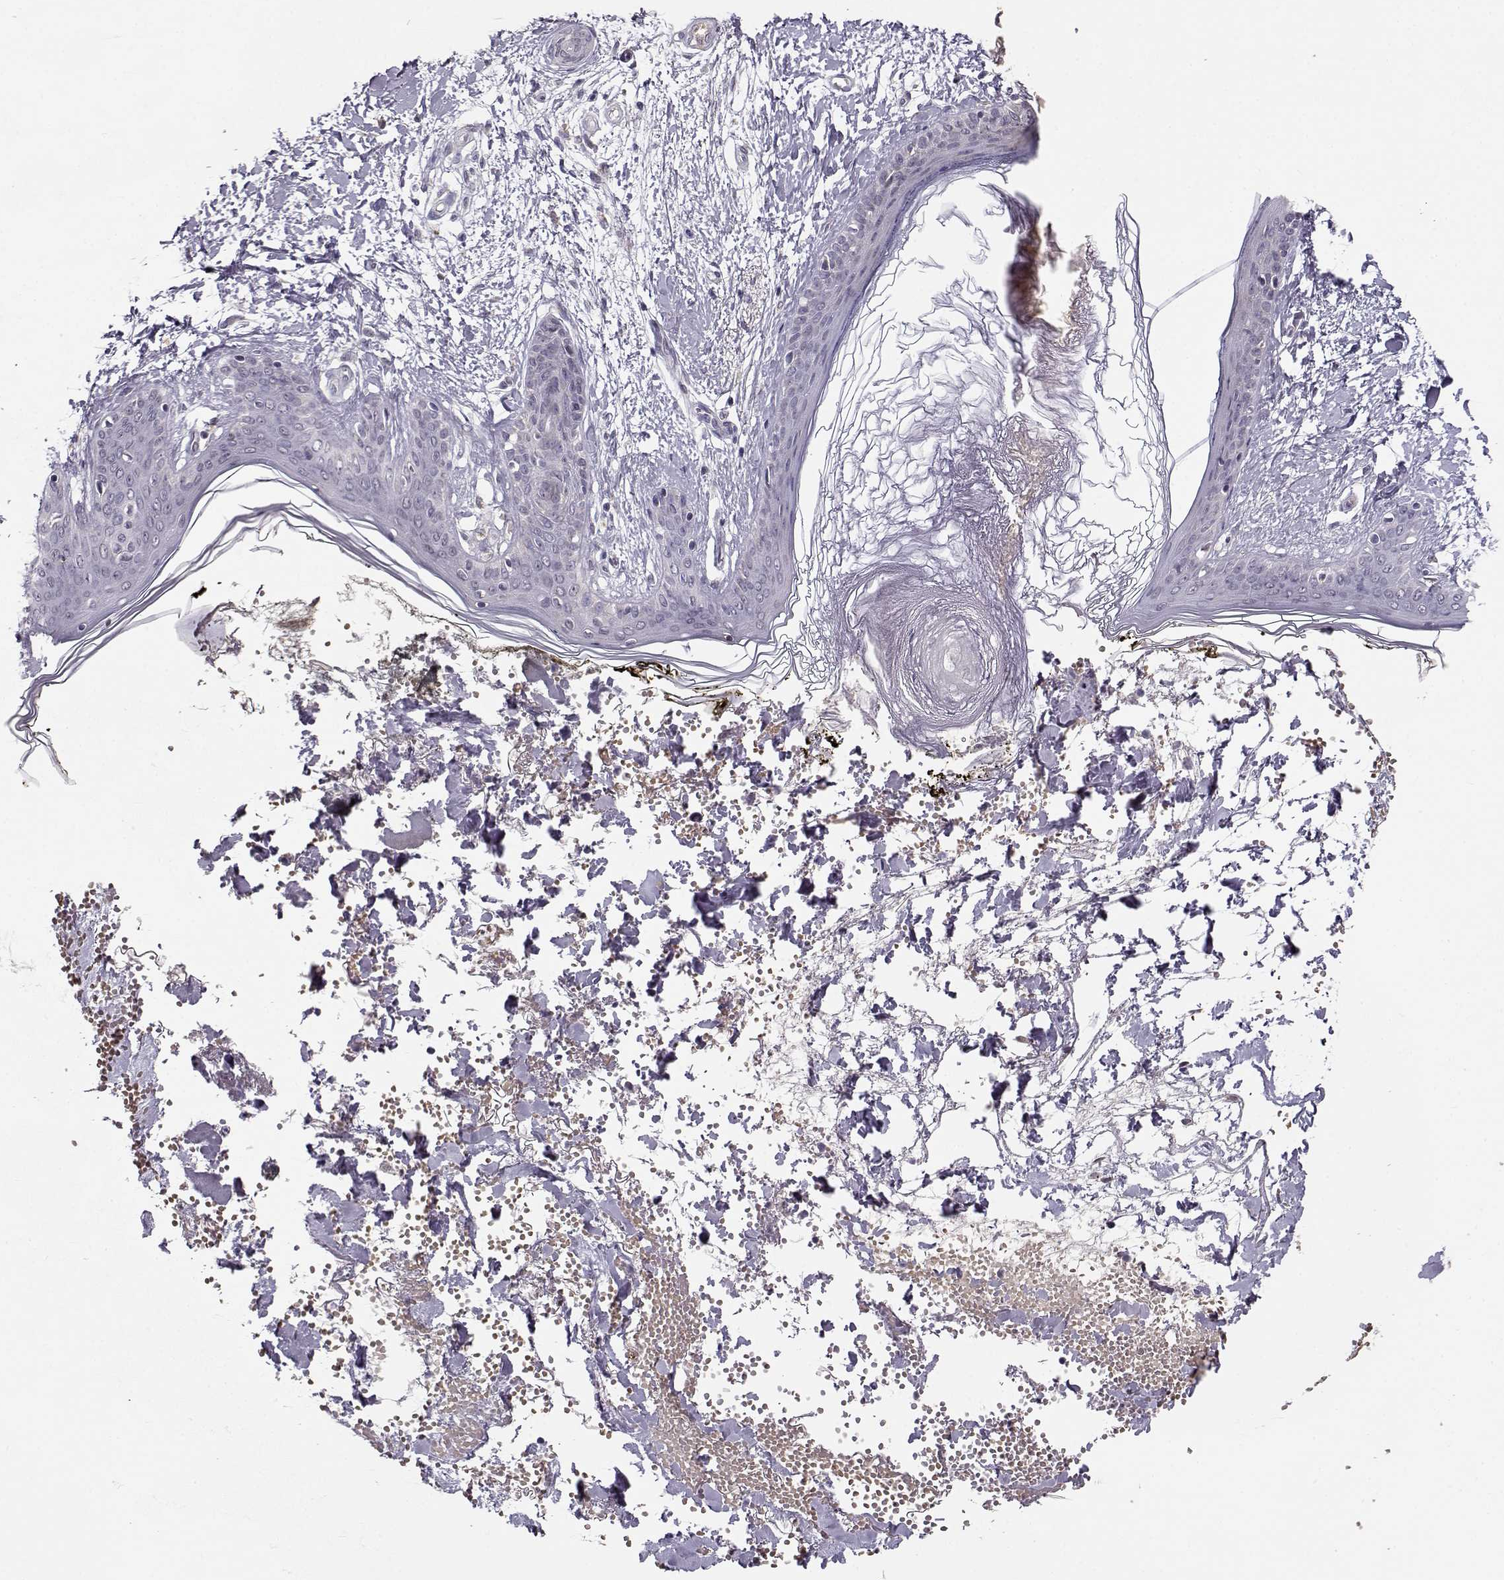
{"staining": {"intensity": "negative", "quantity": "none", "location": "none"}, "tissue": "skin", "cell_type": "Fibroblasts", "image_type": "normal", "snomed": [{"axis": "morphology", "description": "Normal tissue, NOS"}, {"axis": "topography", "description": "Skin"}], "caption": "Immunohistochemistry (IHC) of benign skin shows no positivity in fibroblasts. The staining is performed using DAB (3,3'-diaminobenzidine) brown chromogen with nuclei counter-stained in using hematoxylin.", "gene": "SLC4A5", "patient": {"sex": "female", "age": 34}}